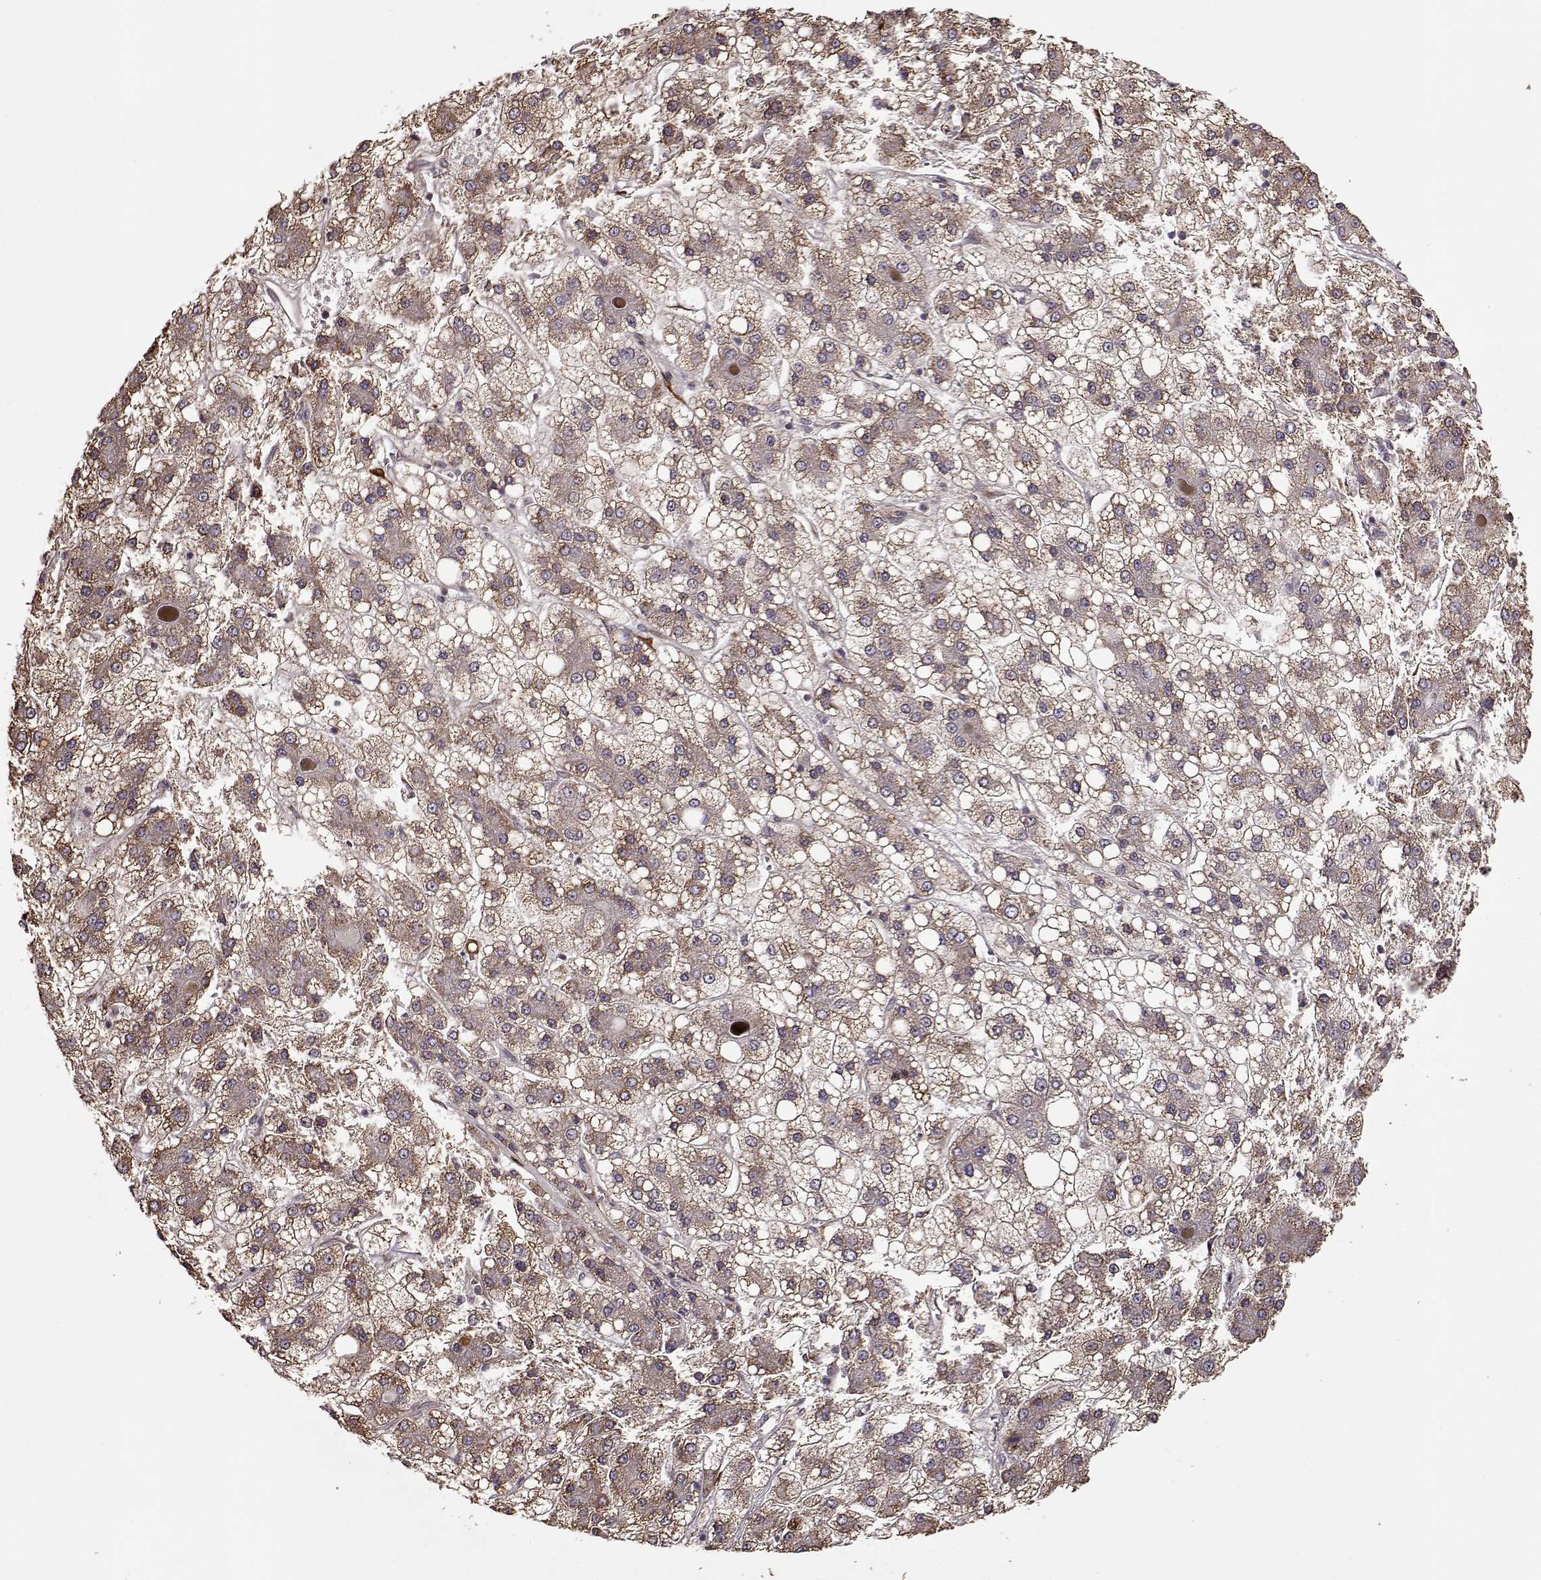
{"staining": {"intensity": "moderate", "quantity": ">75%", "location": "cytoplasmic/membranous"}, "tissue": "liver cancer", "cell_type": "Tumor cells", "image_type": "cancer", "snomed": [{"axis": "morphology", "description": "Carcinoma, Hepatocellular, NOS"}, {"axis": "topography", "description": "Liver"}], "caption": "An immunohistochemistry histopathology image of neoplastic tissue is shown. Protein staining in brown highlights moderate cytoplasmic/membranous positivity in liver cancer (hepatocellular carcinoma) within tumor cells.", "gene": "IMMP1L", "patient": {"sex": "male", "age": 73}}